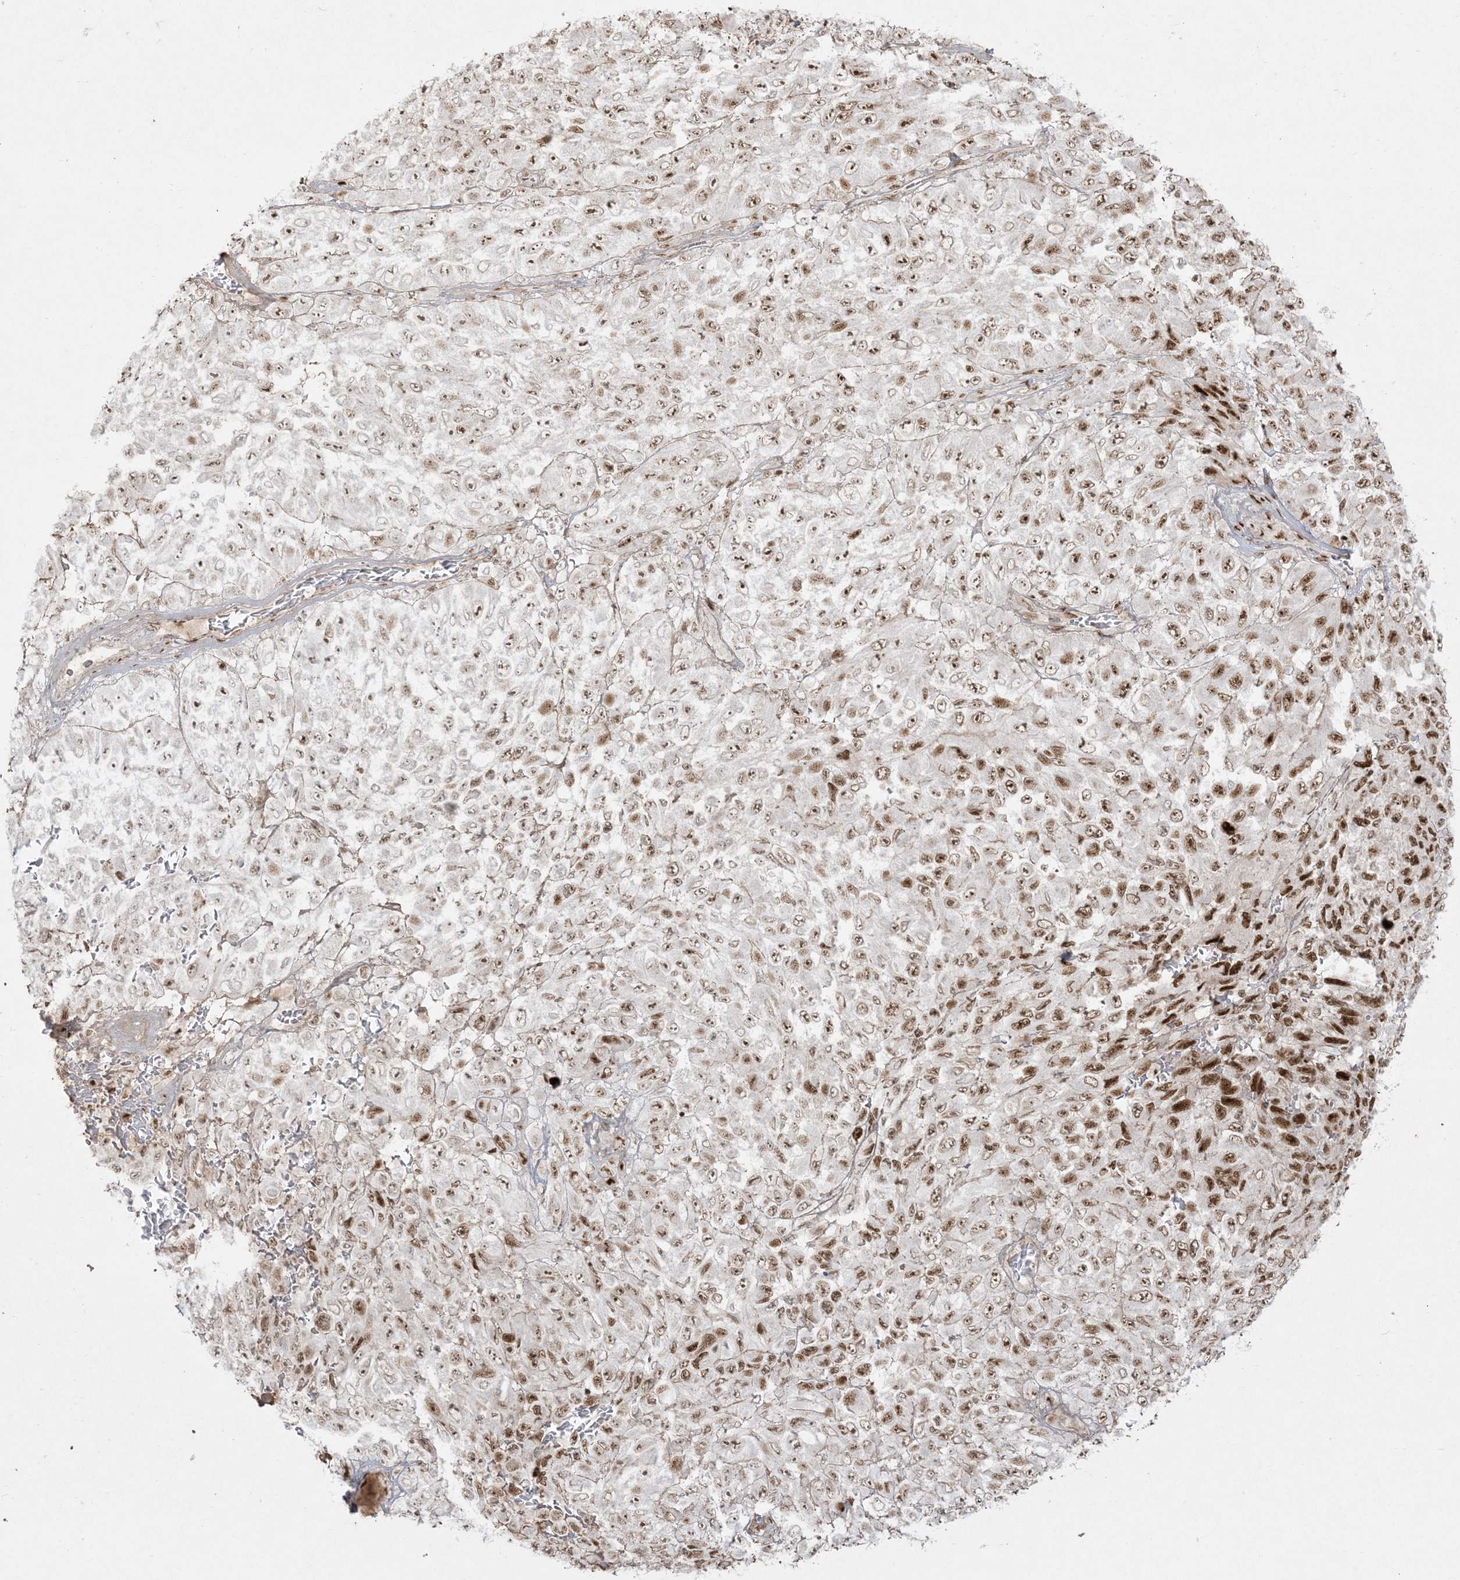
{"staining": {"intensity": "moderate", "quantity": "25%-75%", "location": "nuclear"}, "tissue": "melanoma", "cell_type": "Tumor cells", "image_type": "cancer", "snomed": [{"axis": "morphology", "description": "Malignant melanoma, NOS"}, {"axis": "topography", "description": "Skin"}], "caption": "A high-resolution photomicrograph shows immunohistochemistry (IHC) staining of malignant melanoma, which shows moderate nuclear expression in about 25%-75% of tumor cells.", "gene": "RBM10", "patient": {"sex": "female", "age": 96}}